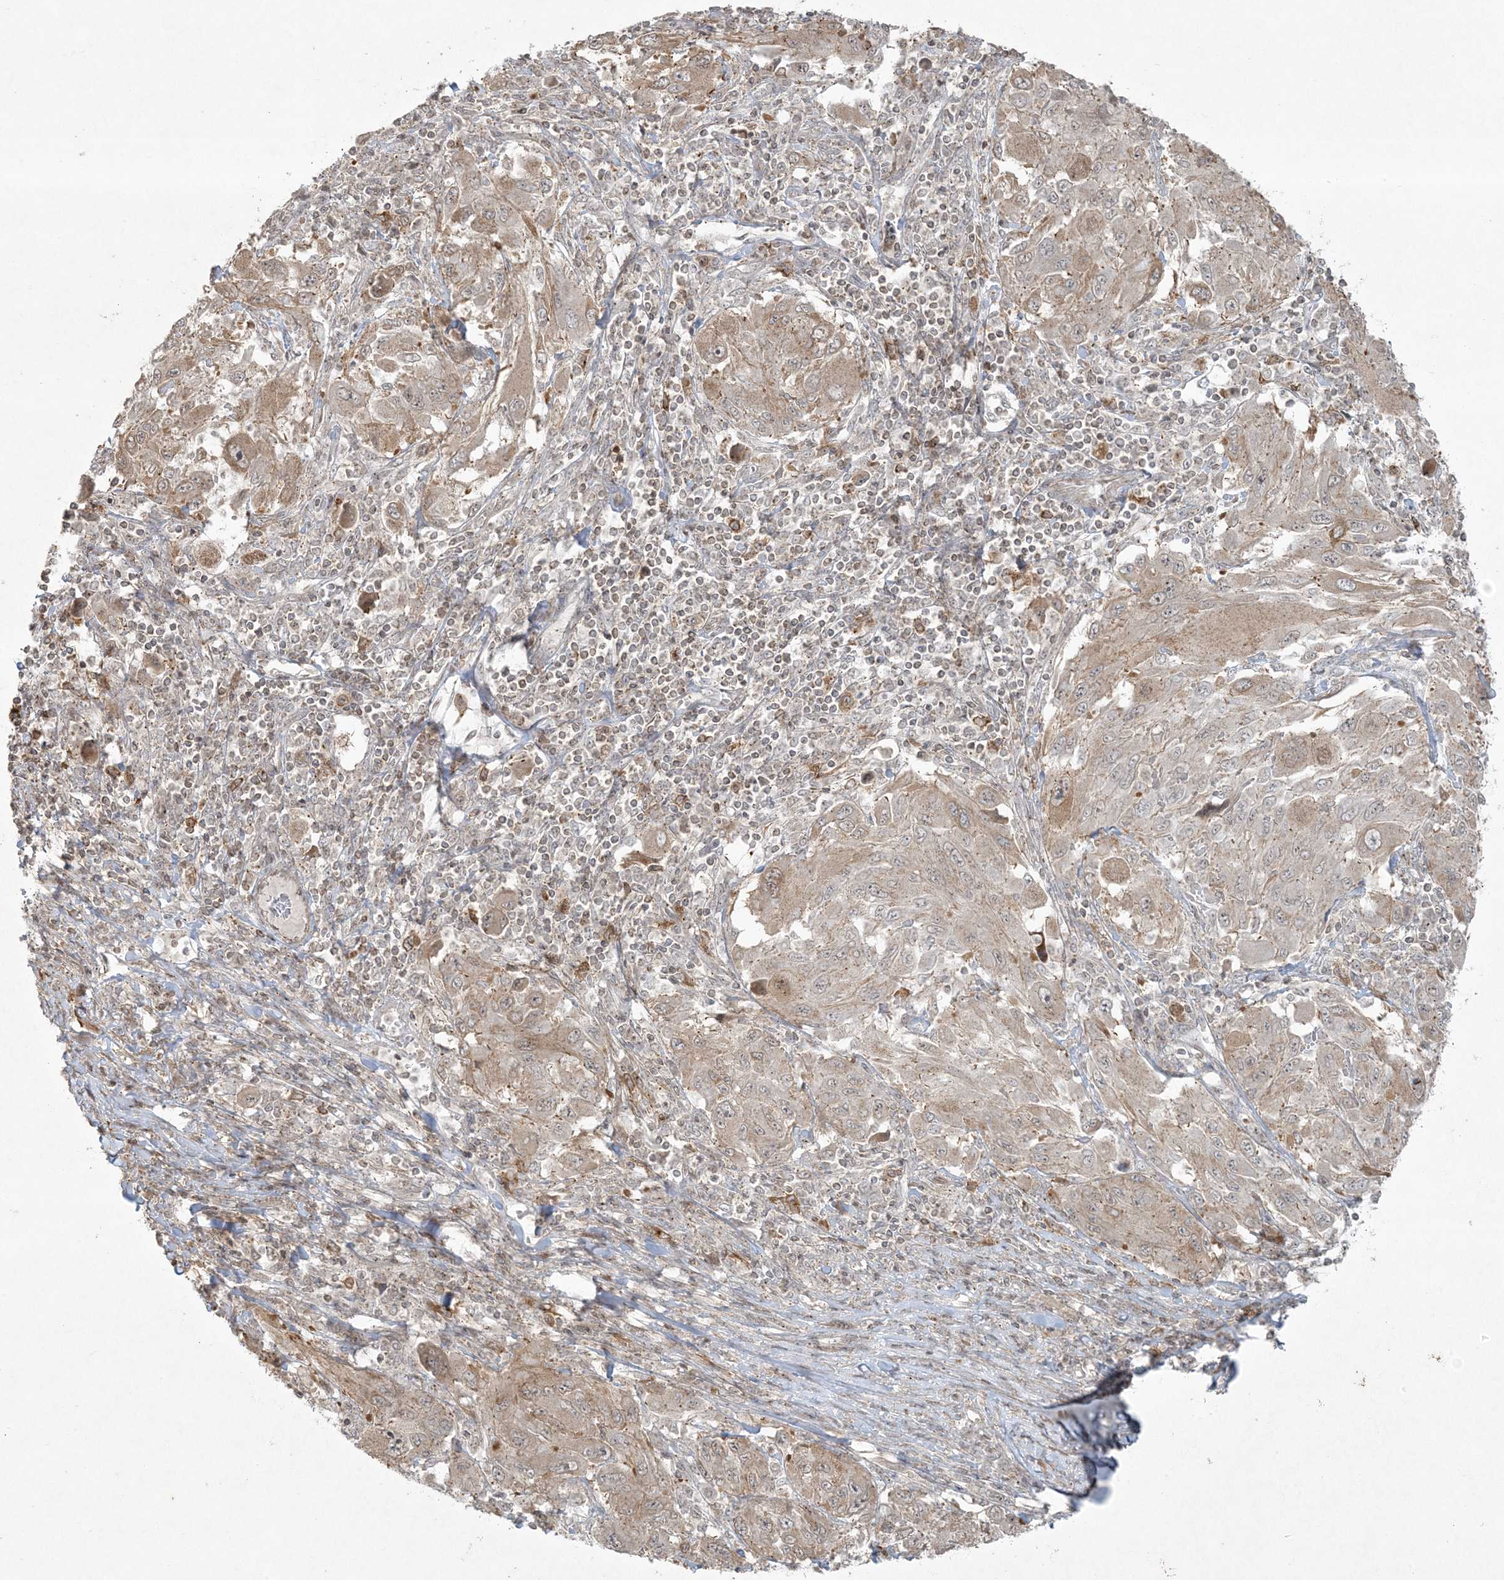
{"staining": {"intensity": "weak", "quantity": "25%-75%", "location": "cytoplasmic/membranous"}, "tissue": "melanoma", "cell_type": "Tumor cells", "image_type": "cancer", "snomed": [{"axis": "morphology", "description": "Malignant melanoma, NOS"}, {"axis": "topography", "description": "Skin"}], "caption": "The micrograph reveals immunohistochemical staining of malignant melanoma. There is weak cytoplasmic/membranous expression is appreciated in about 25%-75% of tumor cells.", "gene": "ZNF263", "patient": {"sex": "female", "age": 91}}